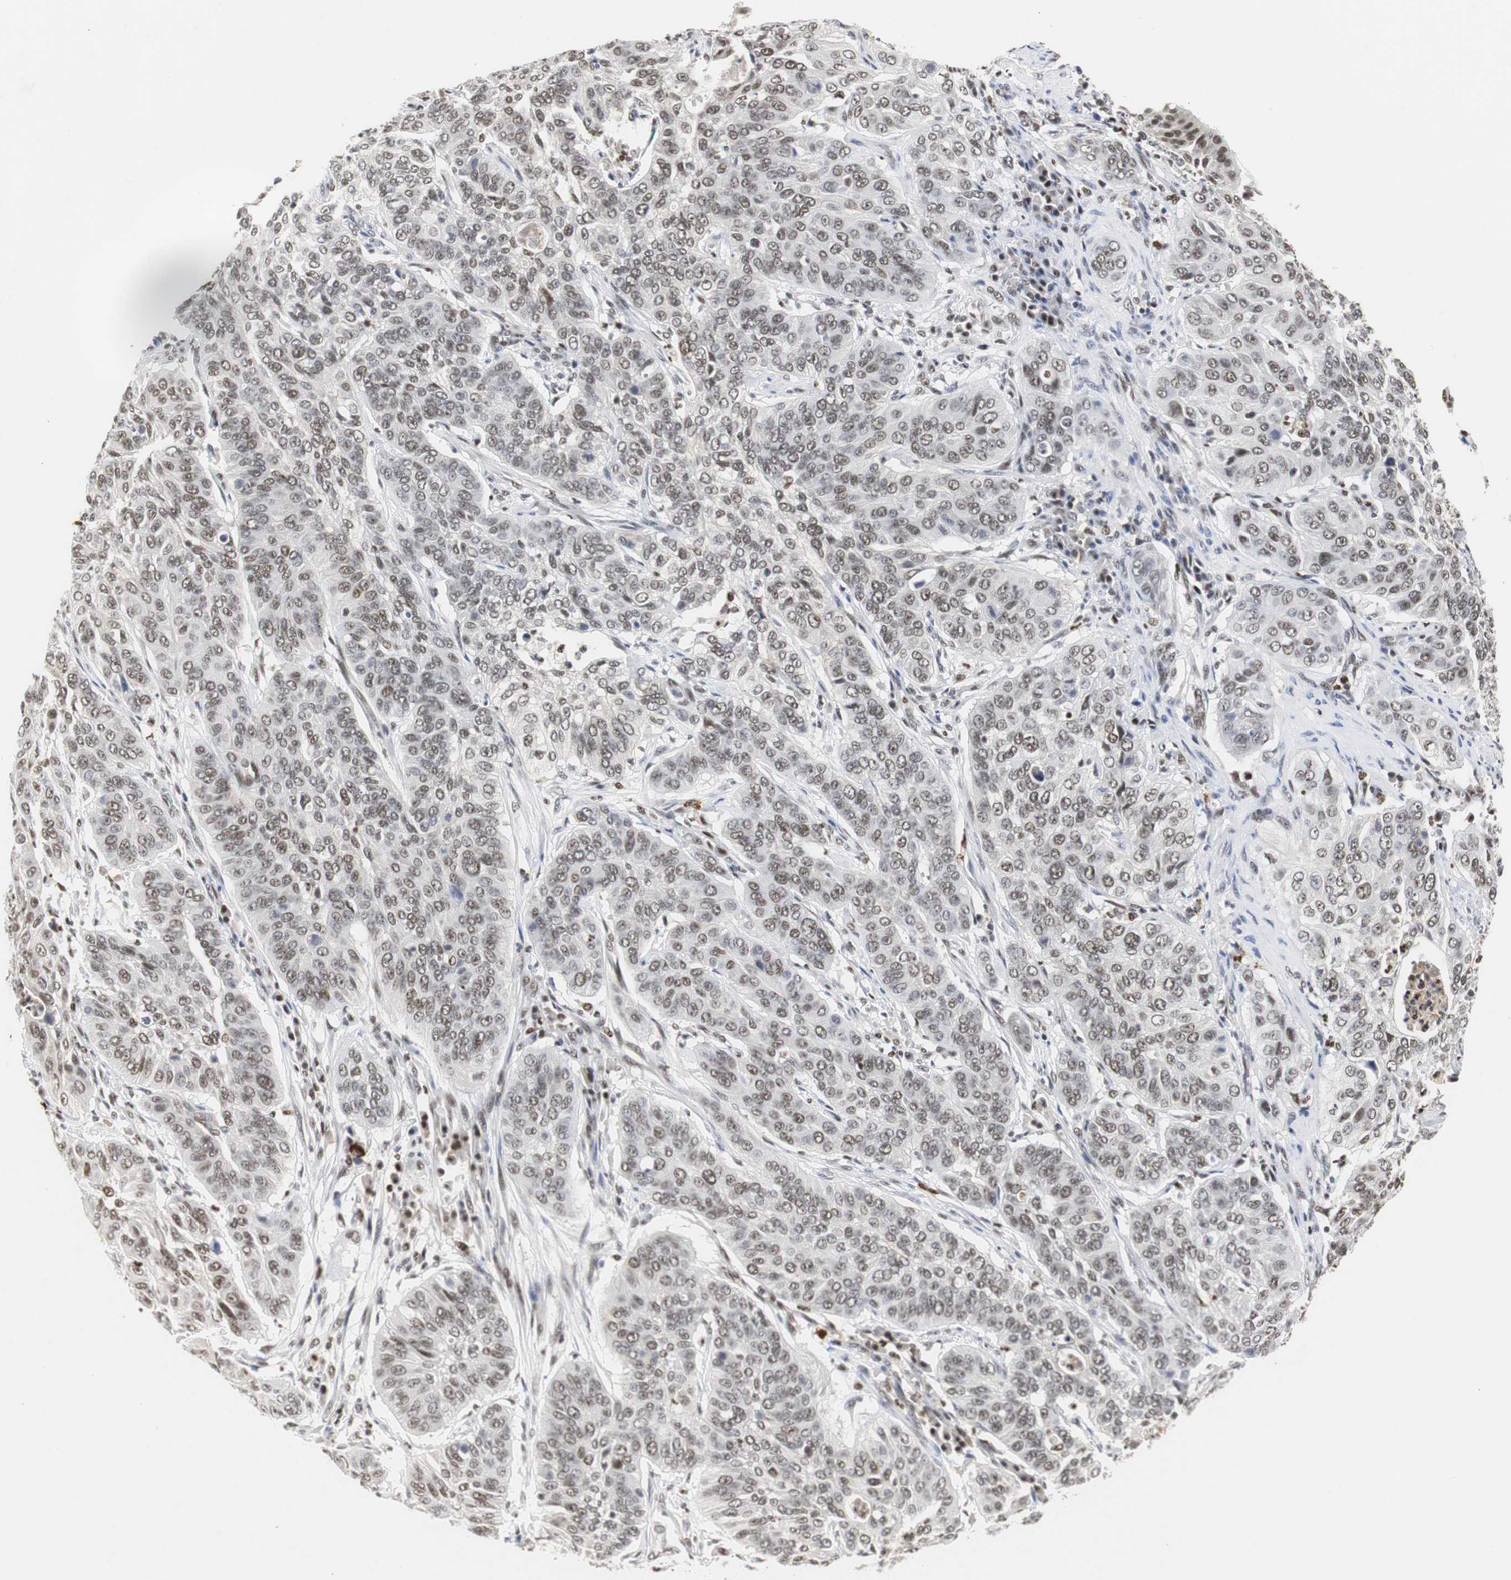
{"staining": {"intensity": "weak", "quantity": "25%-75%", "location": "nuclear"}, "tissue": "cervical cancer", "cell_type": "Tumor cells", "image_type": "cancer", "snomed": [{"axis": "morphology", "description": "Squamous cell carcinoma, NOS"}, {"axis": "topography", "description": "Cervix"}], "caption": "Squamous cell carcinoma (cervical) stained for a protein (brown) displays weak nuclear positive staining in about 25%-75% of tumor cells.", "gene": "ZFC3H1", "patient": {"sex": "female", "age": 39}}